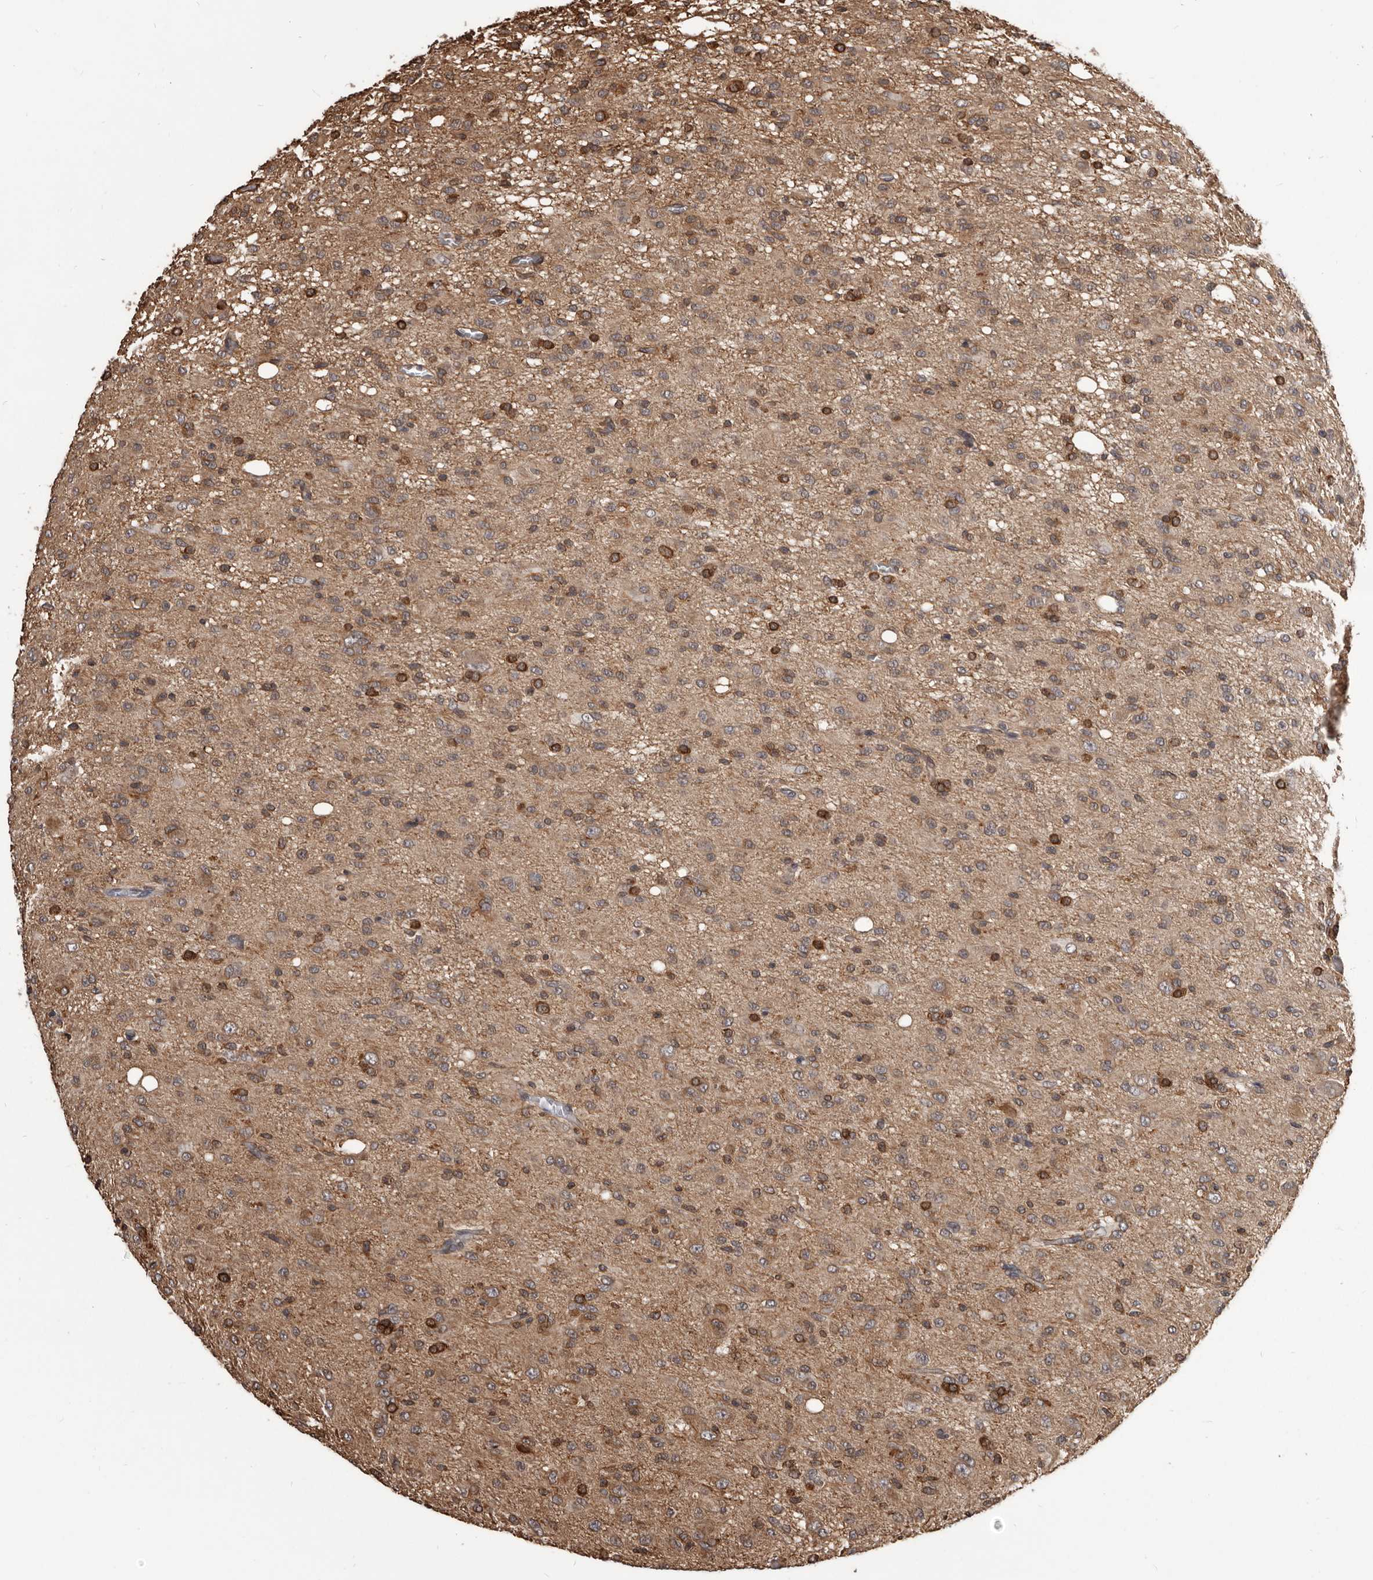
{"staining": {"intensity": "moderate", "quantity": "25%-75%", "location": "cytoplasmic/membranous"}, "tissue": "glioma", "cell_type": "Tumor cells", "image_type": "cancer", "snomed": [{"axis": "morphology", "description": "Glioma, malignant, High grade"}, {"axis": "topography", "description": "Brain"}], "caption": "Immunohistochemistry (IHC) (DAB (3,3'-diaminobenzidine)) staining of glioma shows moderate cytoplasmic/membranous protein expression in about 25%-75% of tumor cells. (DAB (3,3'-diaminobenzidine) IHC, brown staining for protein, blue staining for nuclei).", "gene": "ADAMTS20", "patient": {"sex": "female", "age": 59}}